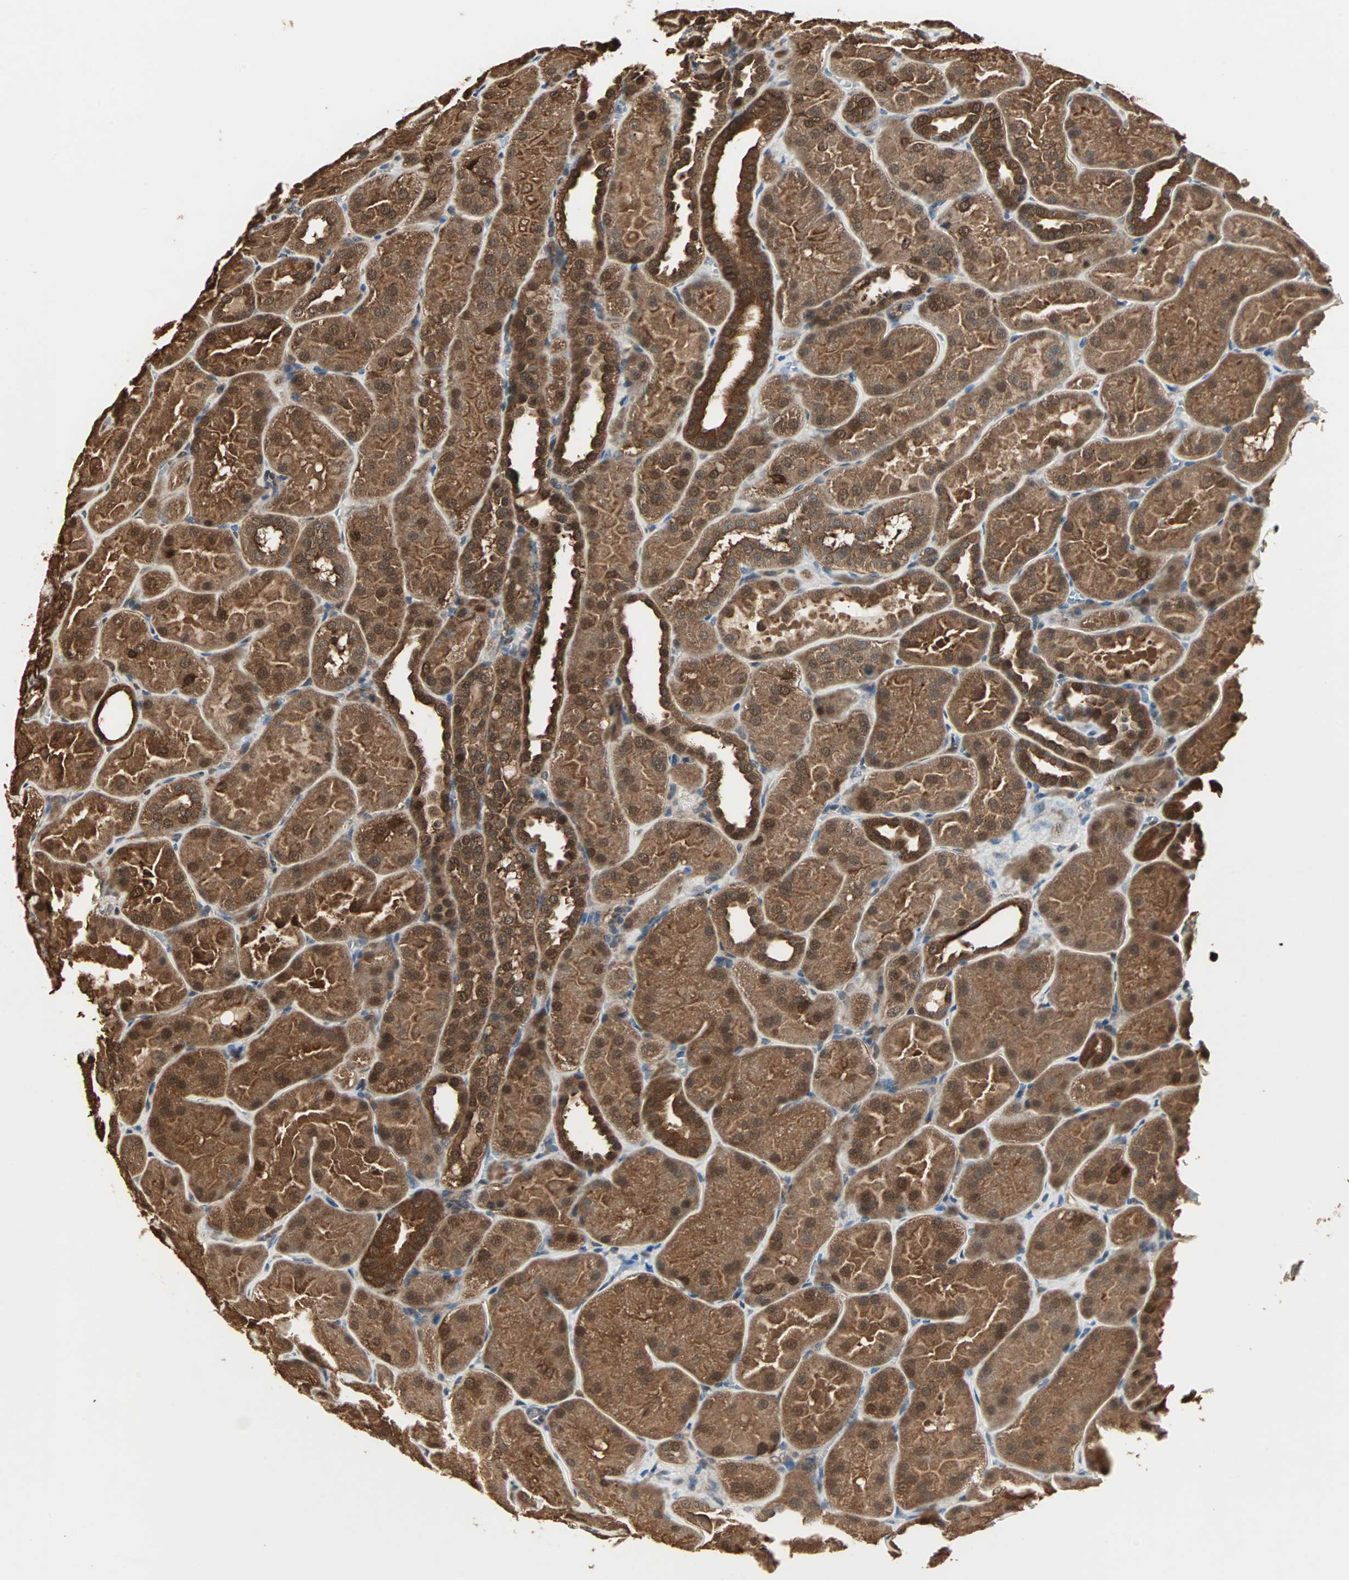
{"staining": {"intensity": "moderate", "quantity": "25%-75%", "location": "cytoplasmic/membranous,nuclear"}, "tissue": "kidney", "cell_type": "Cells in glomeruli", "image_type": "normal", "snomed": [{"axis": "morphology", "description": "Normal tissue, NOS"}, {"axis": "topography", "description": "Kidney"}], "caption": "DAB immunohistochemical staining of benign kidney reveals moderate cytoplasmic/membranous,nuclear protein positivity in about 25%-75% of cells in glomeruli. (DAB IHC, brown staining for protein, blue staining for nuclei).", "gene": "DRG2", "patient": {"sex": "male", "age": 28}}